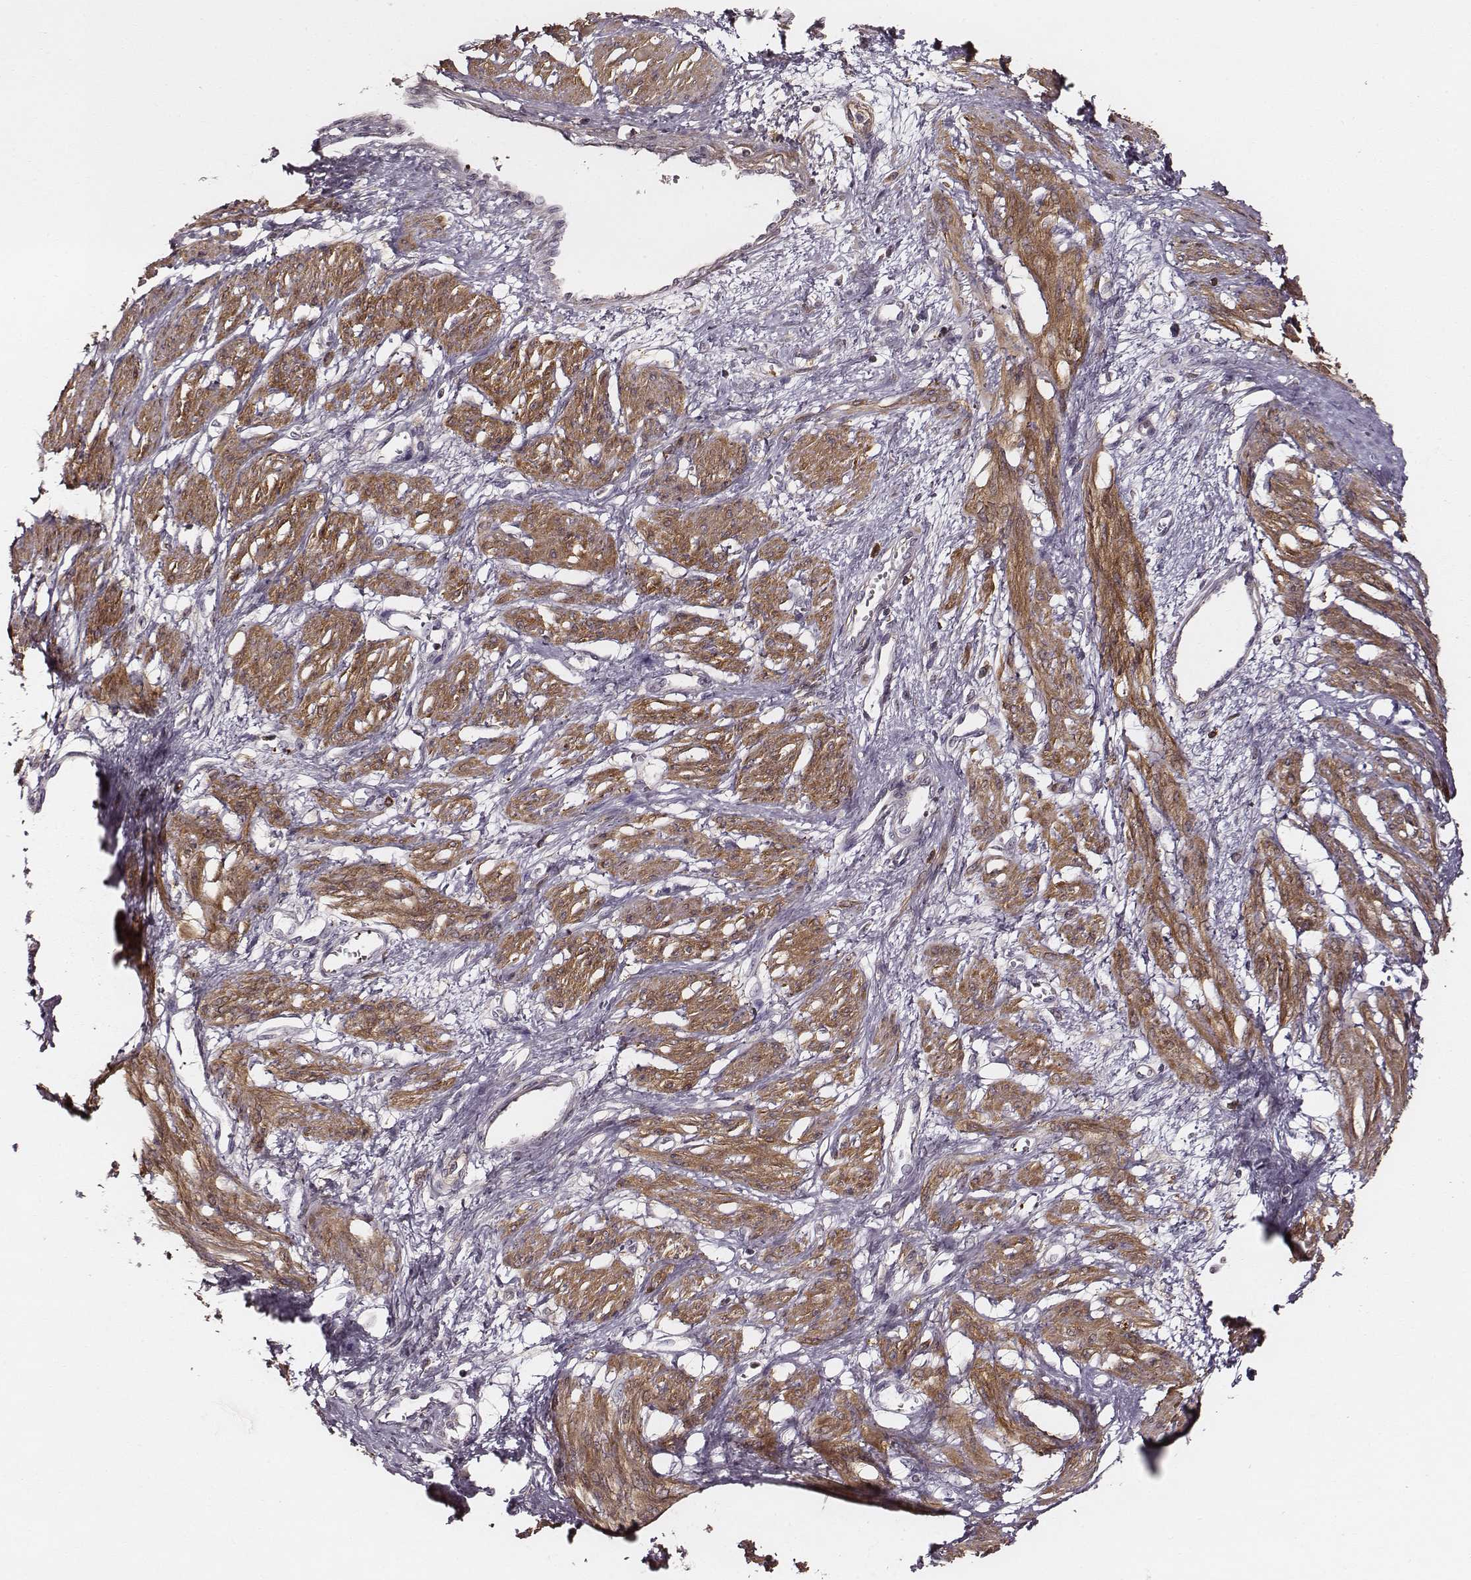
{"staining": {"intensity": "moderate", "quantity": ">75%", "location": "cytoplasmic/membranous"}, "tissue": "smooth muscle", "cell_type": "Smooth muscle cells", "image_type": "normal", "snomed": [{"axis": "morphology", "description": "Normal tissue, NOS"}, {"axis": "topography", "description": "Smooth muscle"}, {"axis": "topography", "description": "Uterus"}], "caption": "This is an image of IHC staining of unremarkable smooth muscle, which shows moderate positivity in the cytoplasmic/membranous of smooth muscle cells.", "gene": "ZYX", "patient": {"sex": "female", "age": 39}}